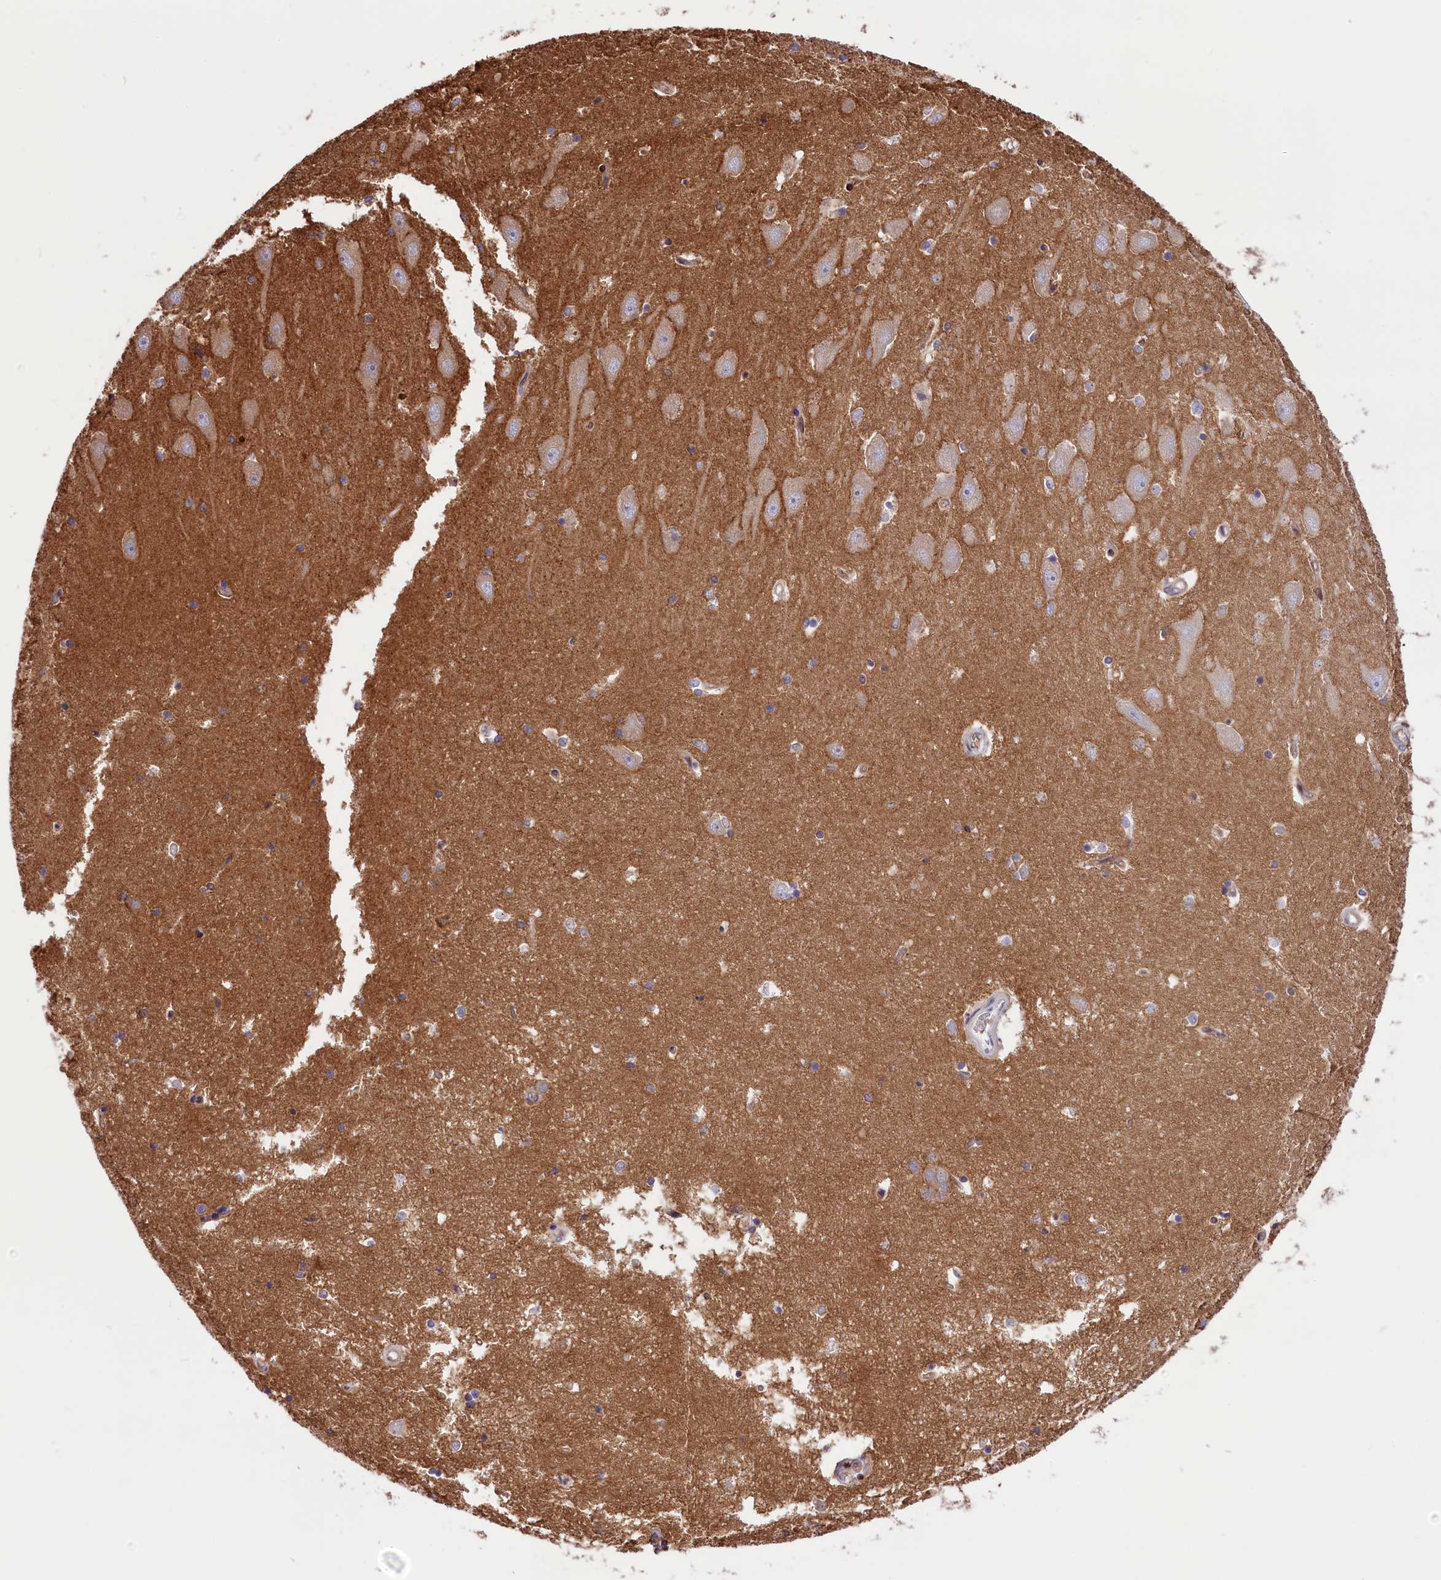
{"staining": {"intensity": "negative", "quantity": "none", "location": "none"}, "tissue": "hippocampus", "cell_type": "Glial cells", "image_type": "normal", "snomed": [{"axis": "morphology", "description": "Normal tissue, NOS"}, {"axis": "topography", "description": "Hippocampus"}], "caption": "Immunohistochemistry of unremarkable hippocampus displays no expression in glial cells.", "gene": "CD99L2", "patient": {"sex": "male", "age": 45}}